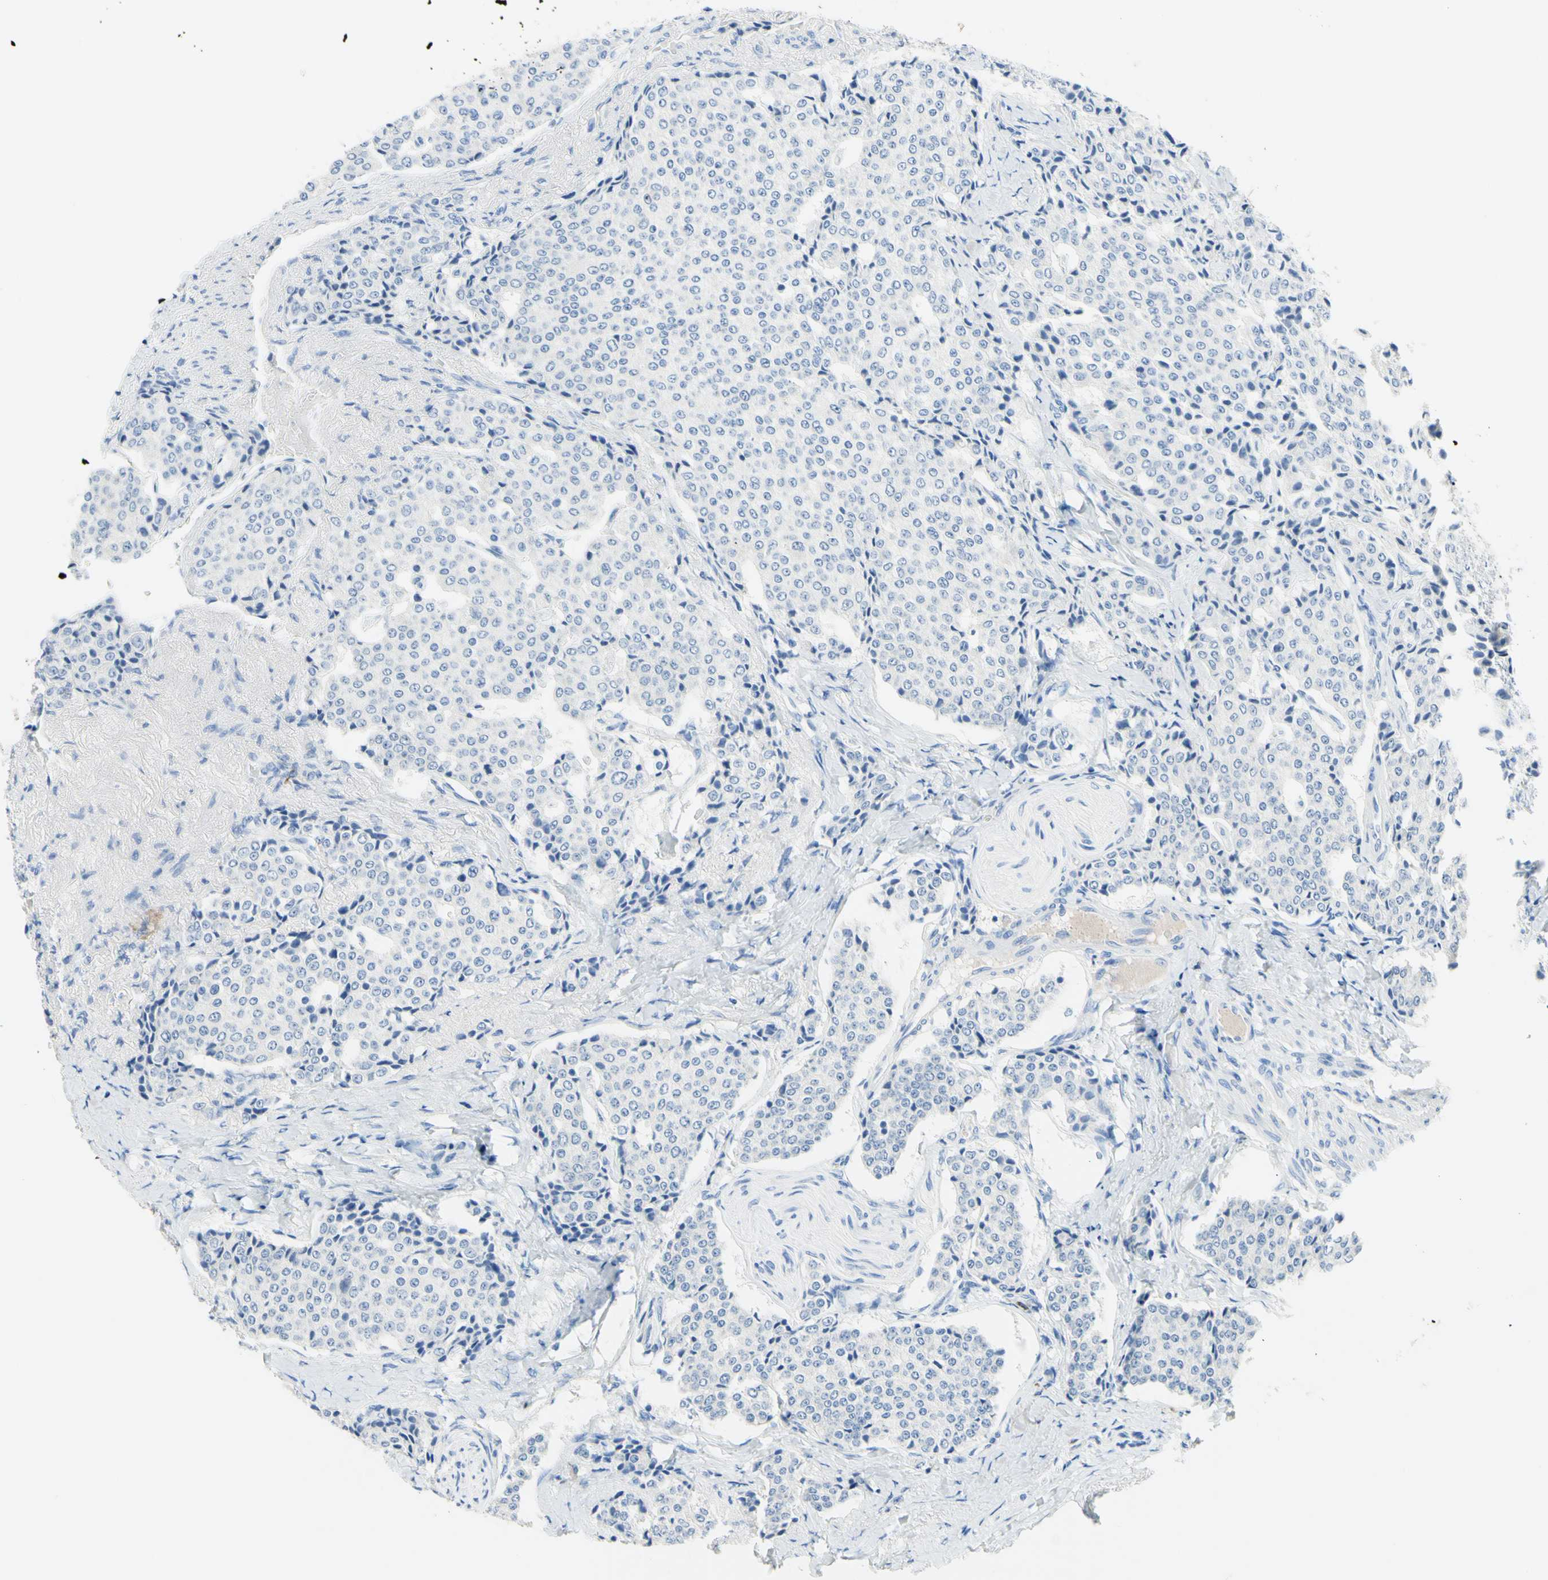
{"staining": {"intensity": "negative", "quantity": "none", "location": "none"}, "tissue": "carcinoid", "cell_type": "Tumor cells", "image_type": "cancer", "snomed": [{"axis": "morphology", "description": "Carcinoid, malignant, NOS"}, {"axis": "topography", "description": "Colon"}], "caption": "The immunohistochemistry (IHC) image has no significant expression in tumor cells of malignant carcinoid tissue. Nuclei are stained in blue.", "gene": "IL6ST", "patient": {"sex": "female", "age": 61}}